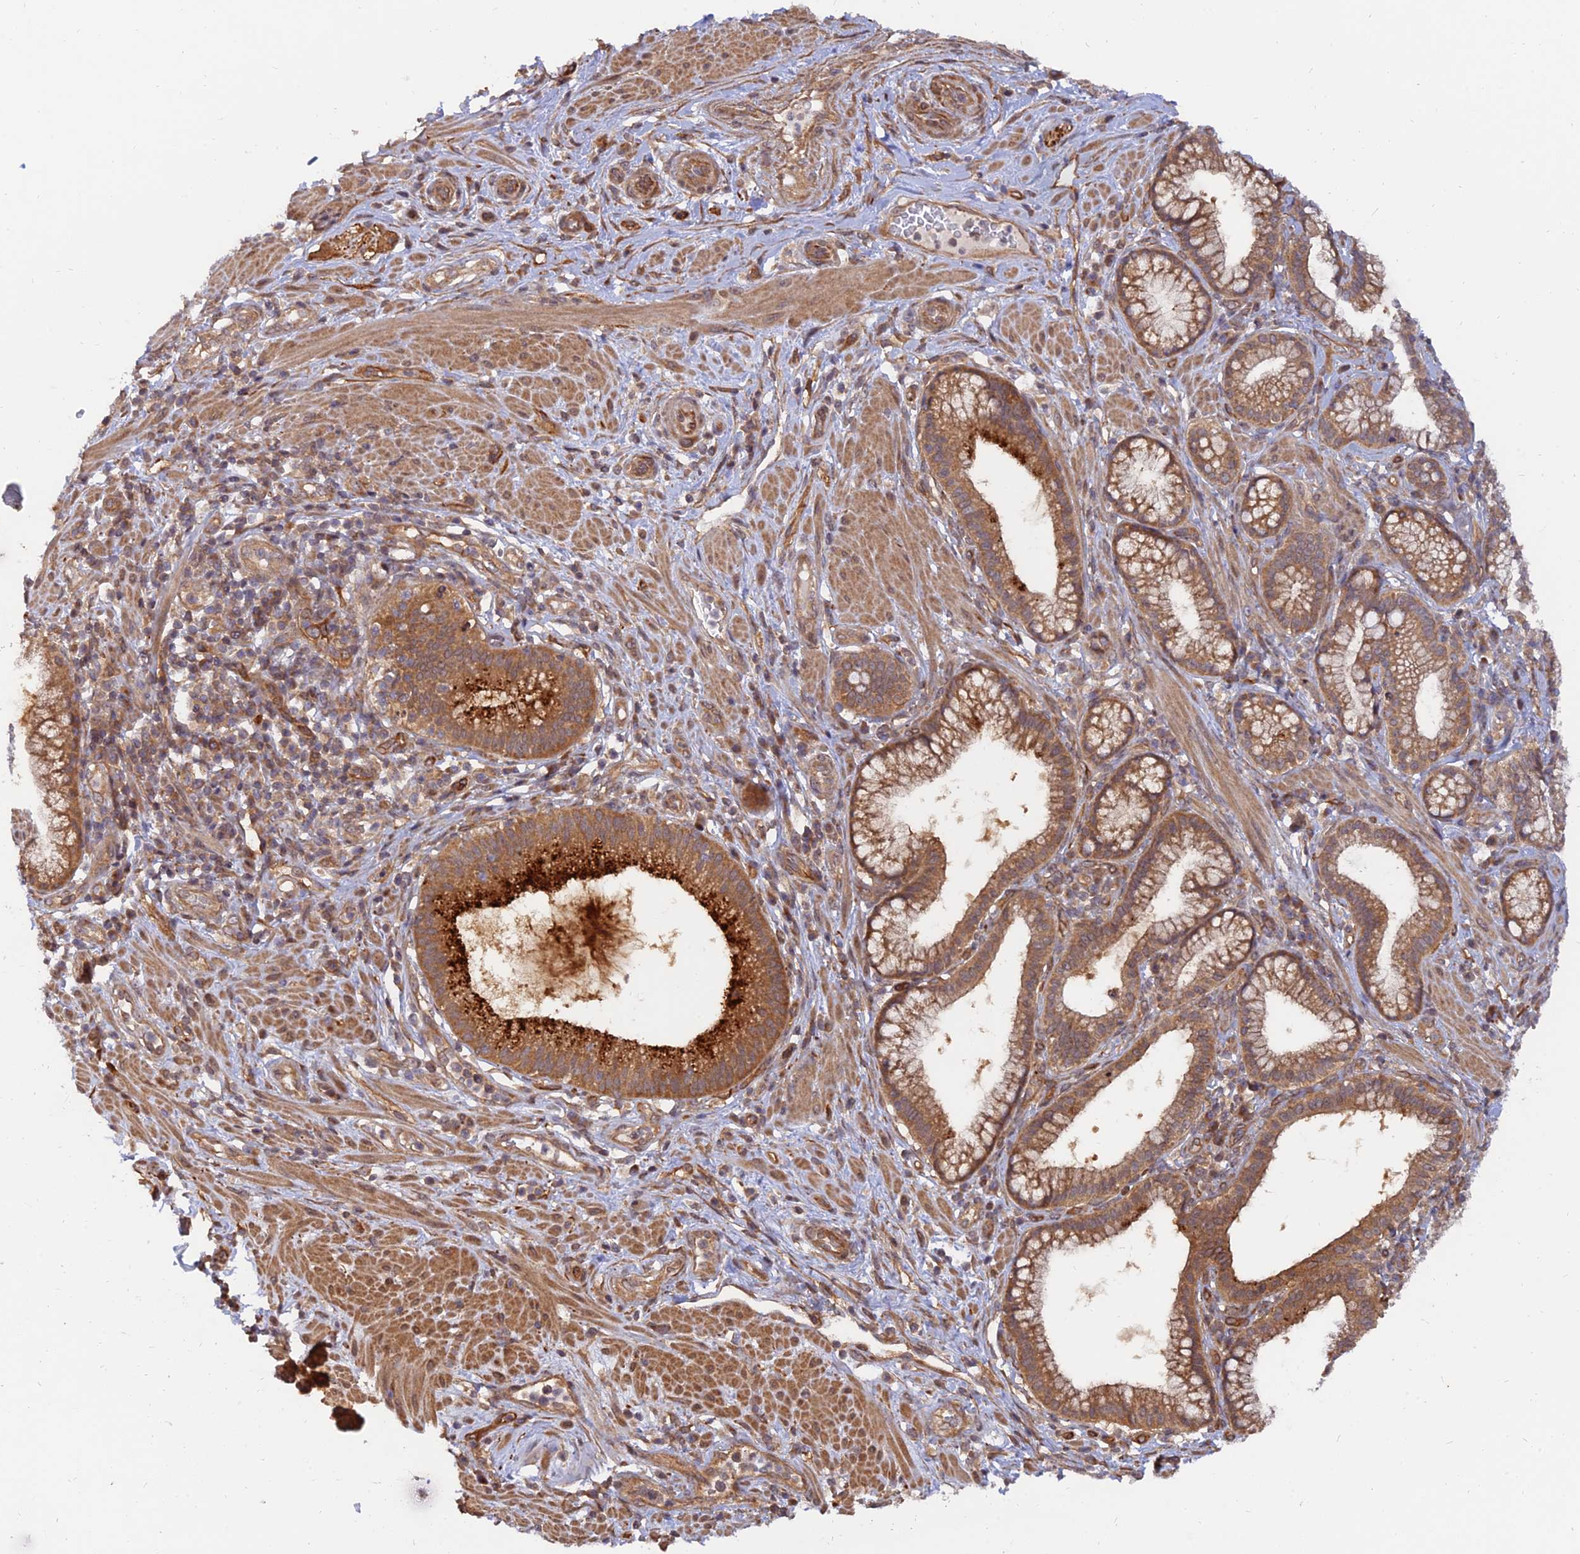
{"staining": {"intensity": "moderate", "quantity": ">75%", "location": "cytoplasmic/membranous"}, "tissue": "pancreatic cancer", "cell_type": "Tumor cells", "image_type": "cancer", "snomed": [{"axis": "morphology", "description": "Adenocarcinoma, NOS"}, {"axis": "topography", "description": "Pancreas"}], "caption": "Immunohistochemical staining of adenocarcinoma (pancreatic) demonstrates medium levels of moderate cytoplasmic/membranous protein staining in about >75% of tumor cells.", "gene": "WDR41", "patient": {"sex": "male", "age": 72}}